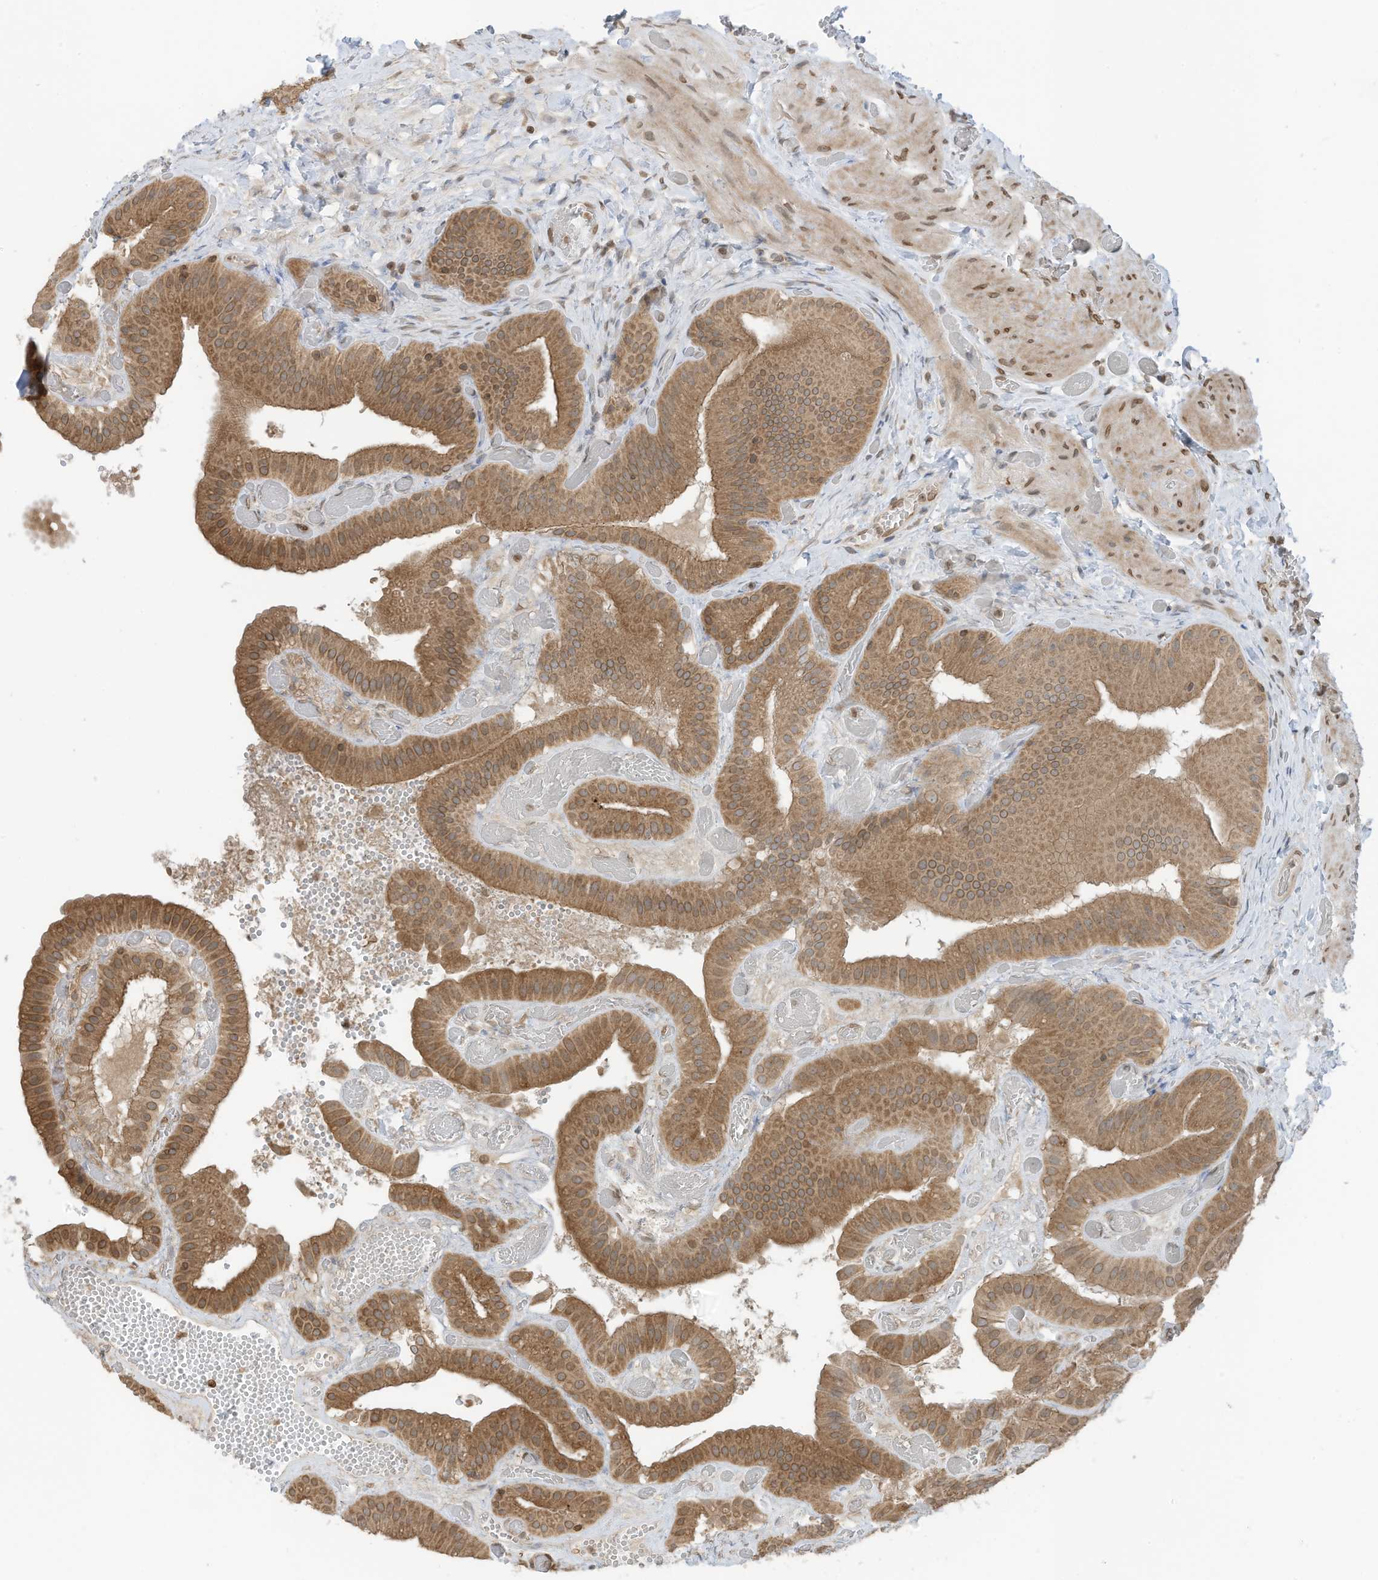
{"staining": {"intensity": "moderate", "quantity": ">75%", "location": "cytoplasmic/membranous"}, "tissue": "gallbladder", "cell_type": "Glandular cells", "image_type": "normal", "snomed": [{"axis": "morphology", "description": "Normal tissue, NOS"}, {"axis": "topography", "description": "Gallbladder"}], "caption": "A brown stain labels moderate cytoplasmic/membranous staining of a protein in glandular cells of unremarkable human gallbladder. (DAB (3,3'-diaminobenzidine) IHC, brown staining for protein, blue staining for nuclei).", "gene": "RABL3", "patient": {"sex": "female", "age": 64}}